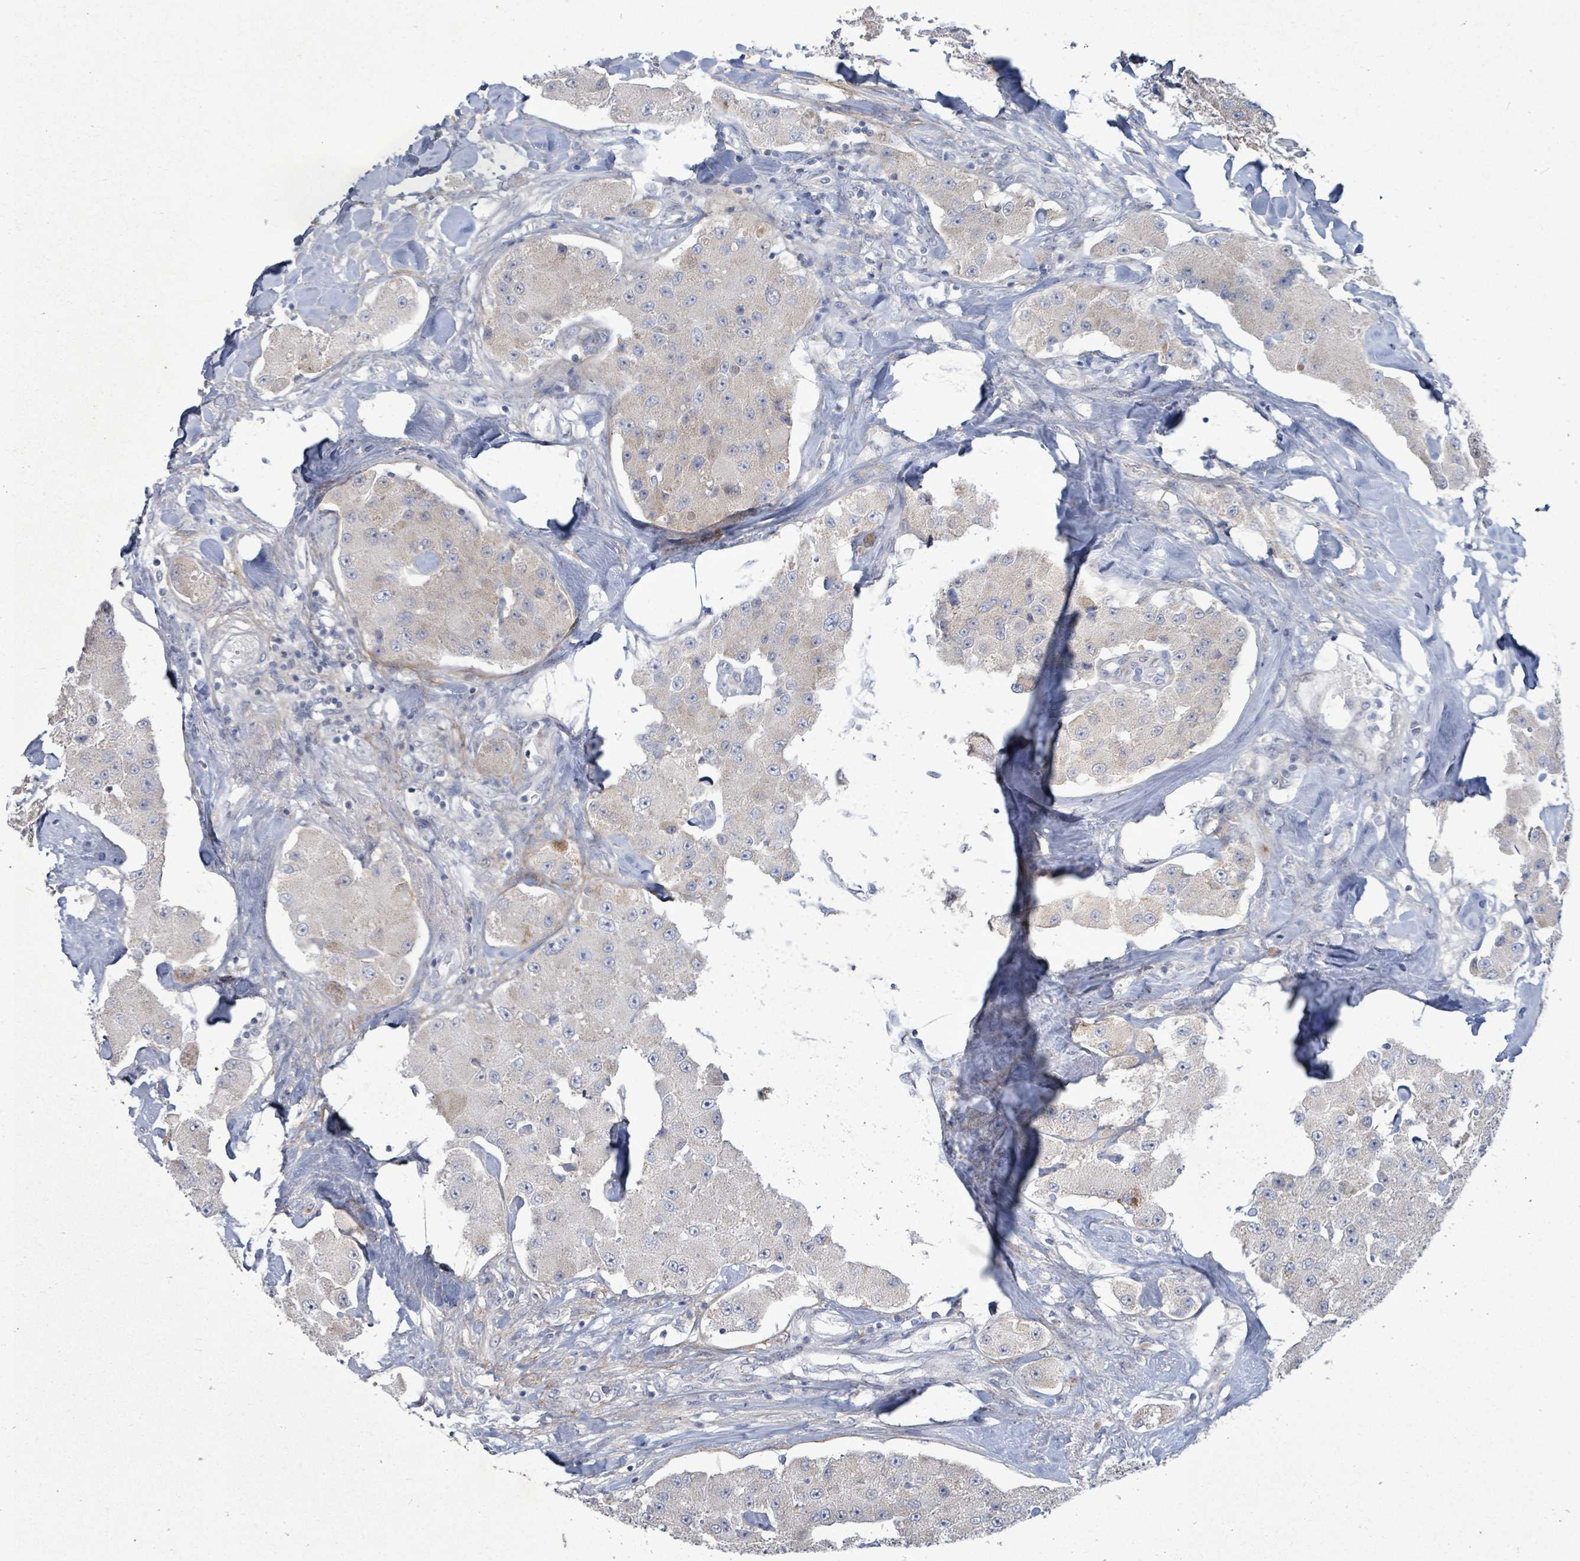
{"staining": {"intensity": "moderate", "quantity": "<25%", "location": "cytoplasmic/membranous"}, "tissue": "carcinoid", "cell_type": "Tumor cells", "image_type": "cancer", "snomed": [{"axis": "morphology", "description": "Carcinoid, malignant, NOS"}, {"axis": "topography", "description": "Pancreas"}], "caption": "Malignant carcinoid tissue displays moderate cytoplasmic/membranous positivity in approximately <25% of tumor cells, visualized by immunohistochemistry. Immunohistochemistry stains the protein of interest in brown and the nuclei are stained blue.", "gene": "ZFPM1", "patient": {"sex": "male", "age": 41}}